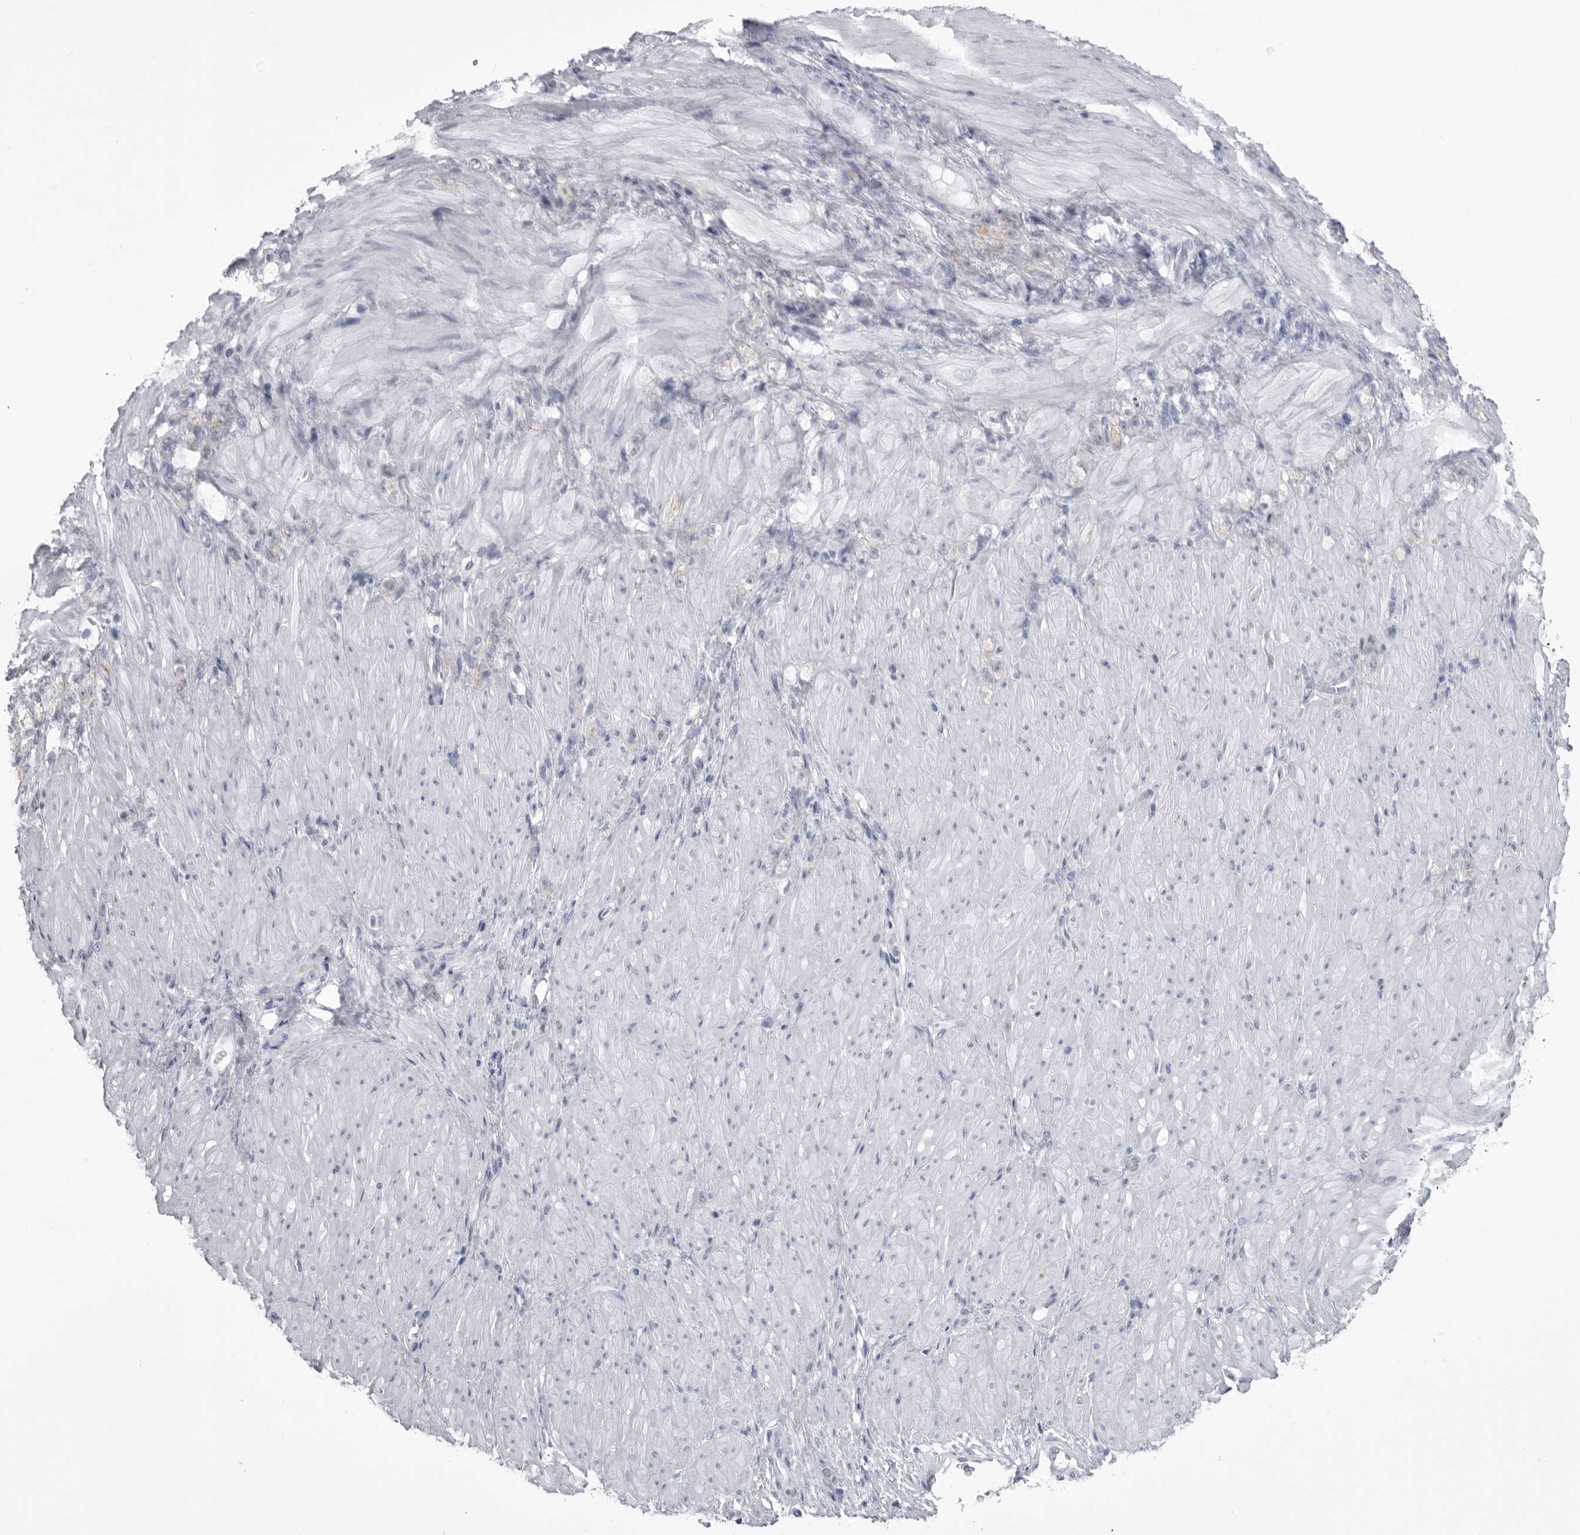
{"staining": {"intensity": "negative", "quantity": "none", "location": "none"}, "tissue": "stomach cancer", "cell_type": "Tumor cells", "image_type": "cancer", "snomed": [{"axis": "morphology", "description": "Normal tissue, NOS"}, {"axis": "morphology", "description": "Adenocarcinoma, NOS"}, {"axis": "topography", "description": "Stomach"}], "caption": "A micrograph of human adenocarcinoma (stomach) is negative for staining in tumor cells.", "gene": "FH", "patient": {"sex": "male", "age": 82}}